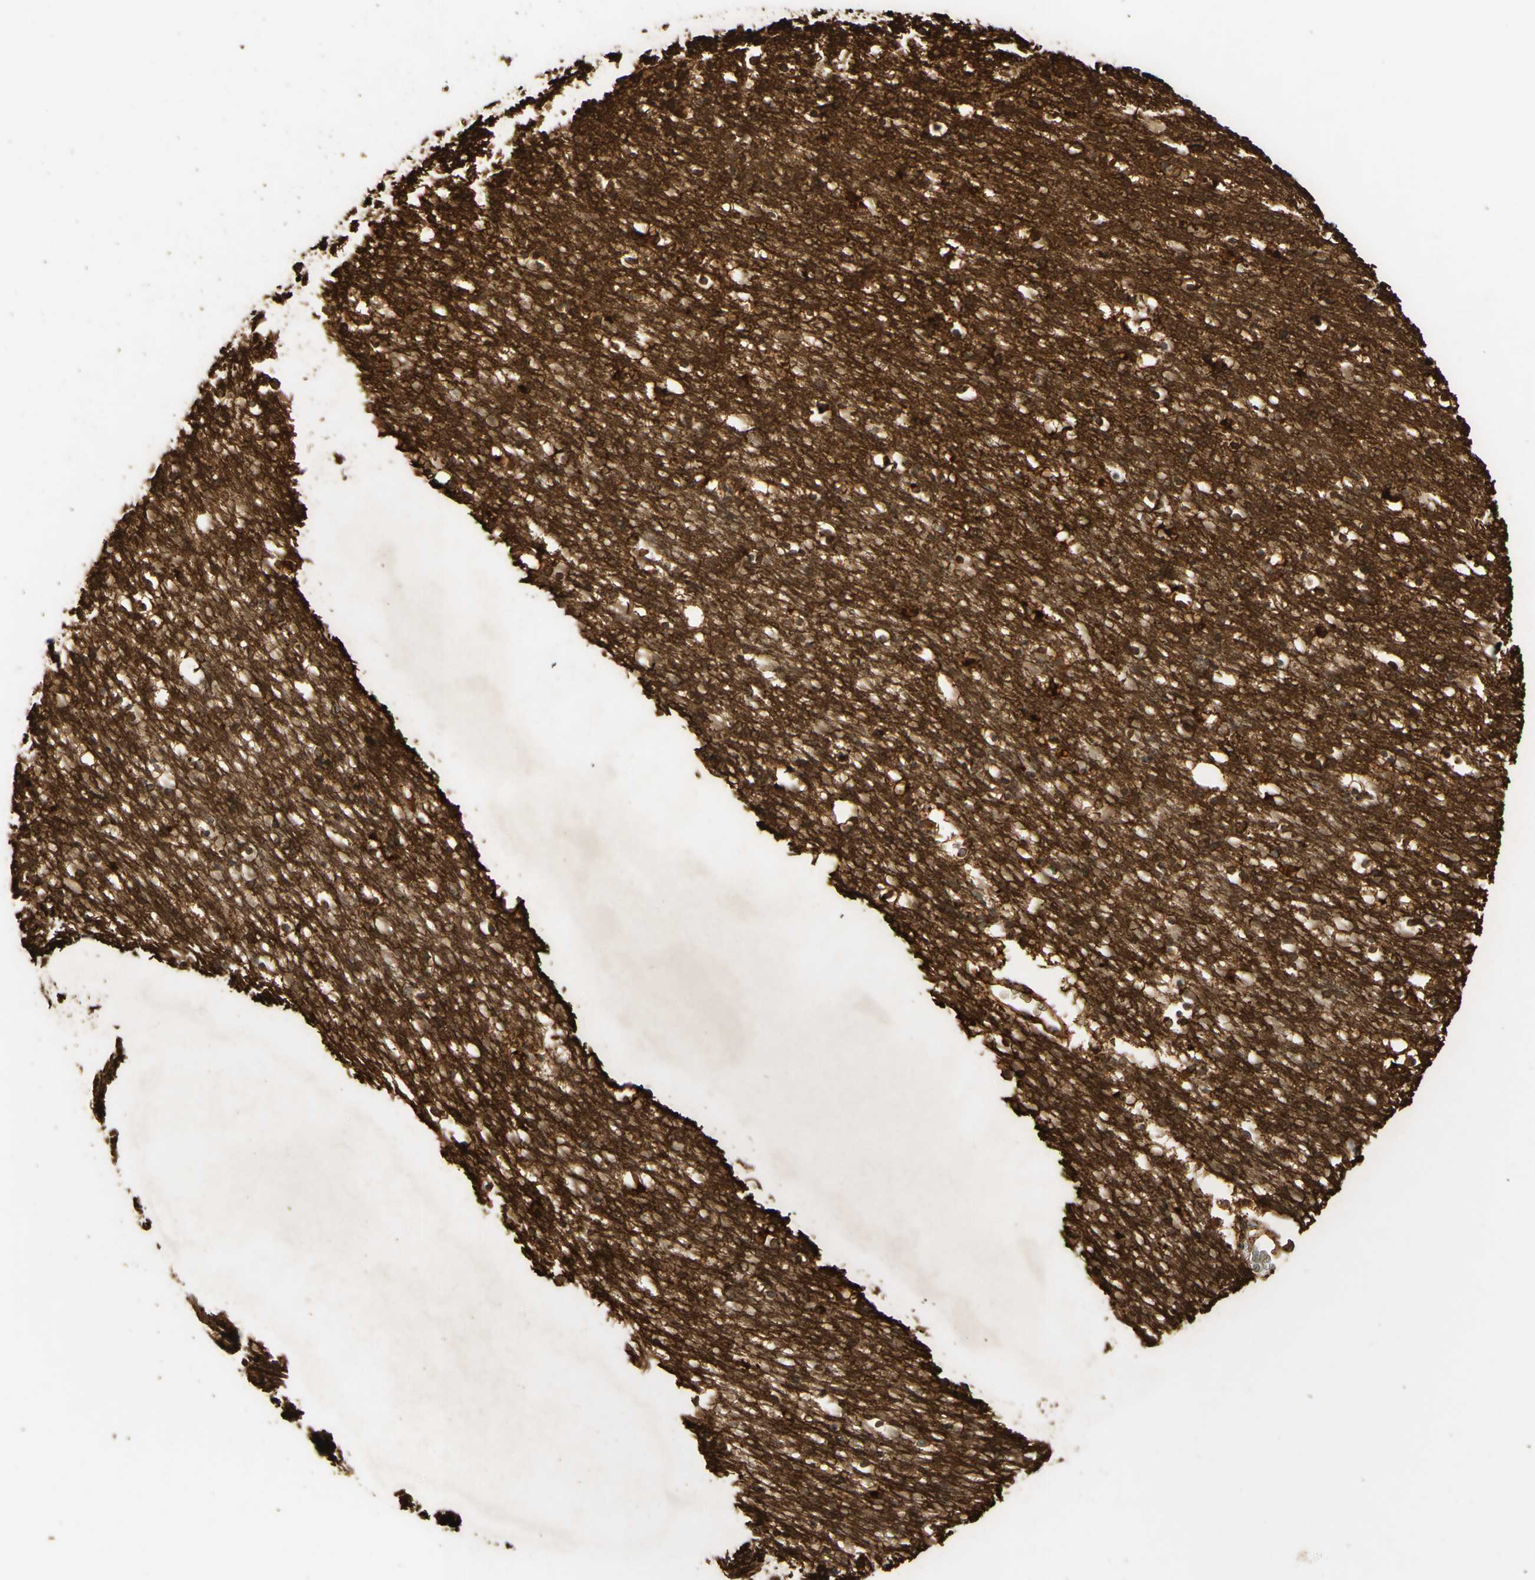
{"staining": {"intensity": "strong", "quantity": ">75%", "location": "cytoplasmic/membranous"}, "tissue": "caudate", "cell_type": "Glial cells", "image_type": "normal", "snomed": [{"axis": "morphology", "description": "Normal tissue, NOS"}, {"axis": "topography", "description": "Lateral ventricle wall"}], "caption": "Protein staining shows strong cytoplasmic/membranous staining in about >75% of glial cells in unremarkable caudate. (brown staining indicates protein expression, while blue staining denotes nuclei).", "gene": "ARHGEF17", "patient": {"sex": "male", "age": 45}}